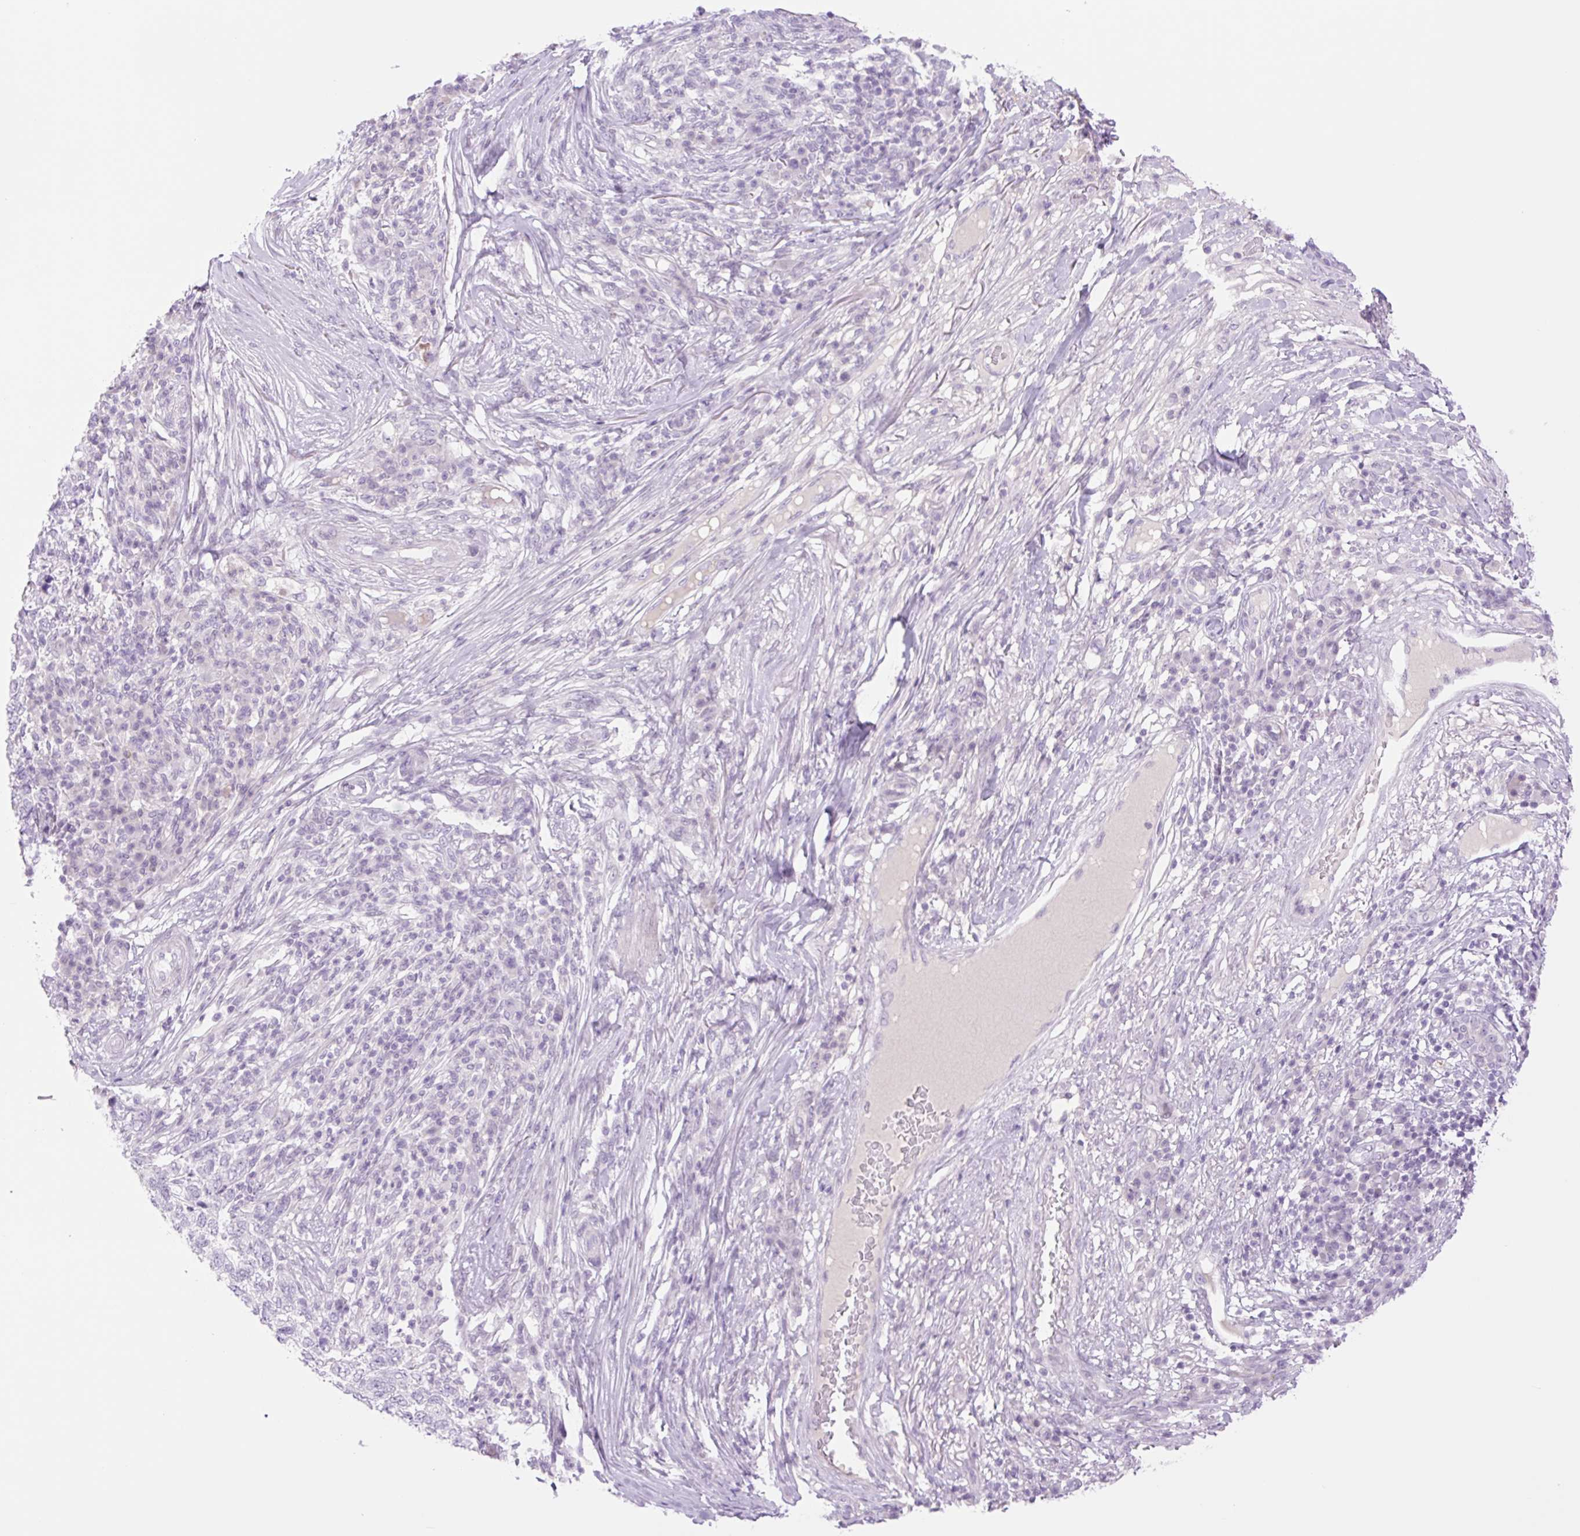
{"staining": {"intensity": "negative", "quantity": "none", "location": "none"}, "tissue": "skin cancer", "cell_type": "Tumor cells", "image_type": "cancer", "snomed": [{"axis": "morphology", "description": "Basal cell carcinoma"}, {"axis": "topography", "description": "Skin"}], "caption": "This is an IHC photomicrograph of basal cell carcinoma (skin). There is no positivity in tumor cells.", "gene": "TBX15", "patient": {"sex": "female", "age": 65}}